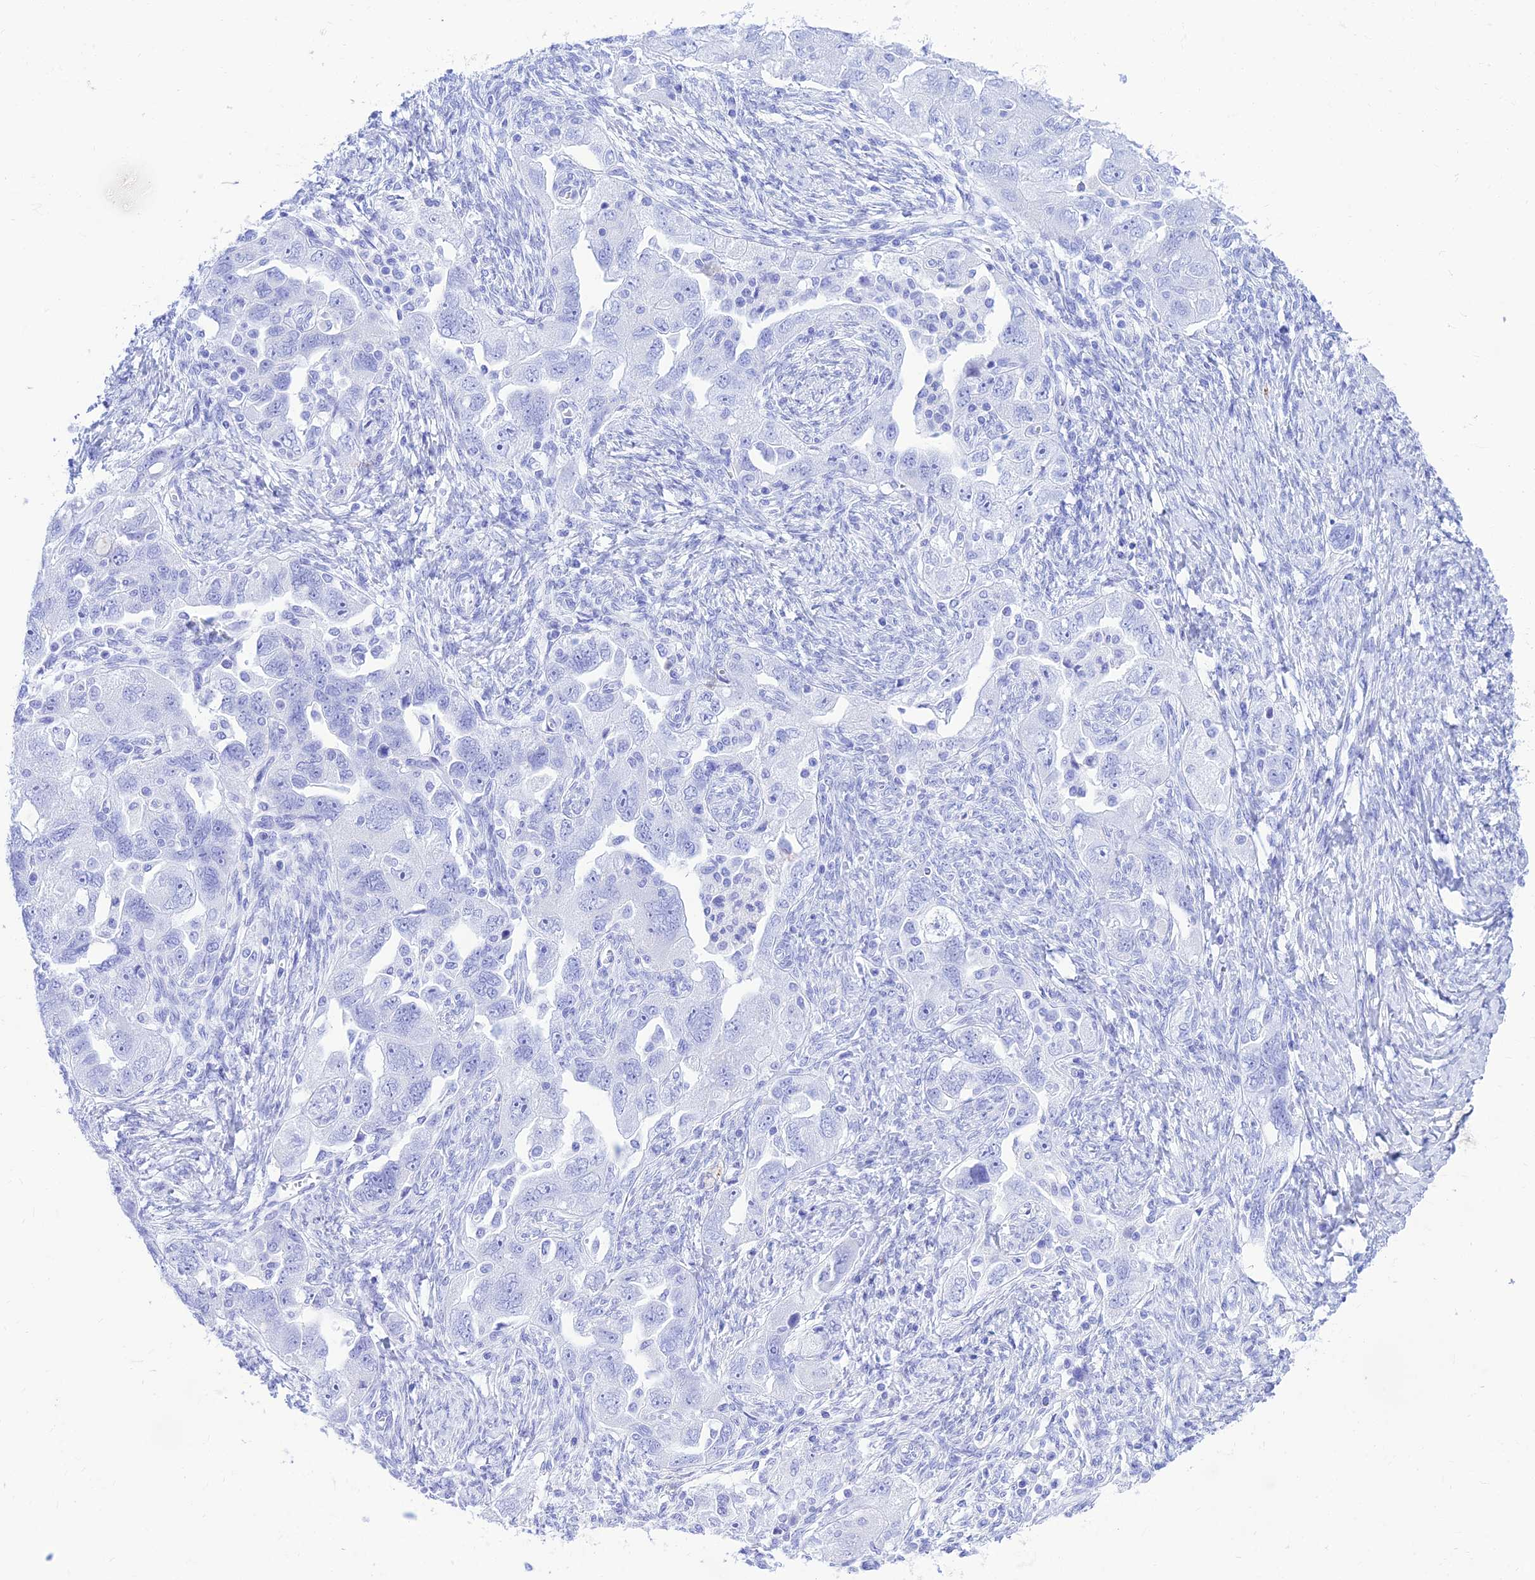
{"staining": {"intensity": "negative", "quantity": "none", "location": "none"}, "tissue": "ovarian cancer", "cell_type": "Tumor cells", "image_type": "cancer", "snomed": [{"axis": "morphology", "description": "Carcinoma, NOS"}, {"axis": "morphology", "description": "Cystadenocarcinoma, serous, NOS"}, {"axis": "topography", "description": "Ovary"}], "caption": "Immunohistochemistry image of neoplastic tissue: ovarian cancer stained with DAB shows no significant protein expression in tumor cells. Brightfield microscopy of IHC stained with DAB (3,3'-diaminobenzidine) (brown) and hematoxylin (blue), captured at high magnification.", "gene": "PRNP", "patient": {"sex": "female", "age": 69}}